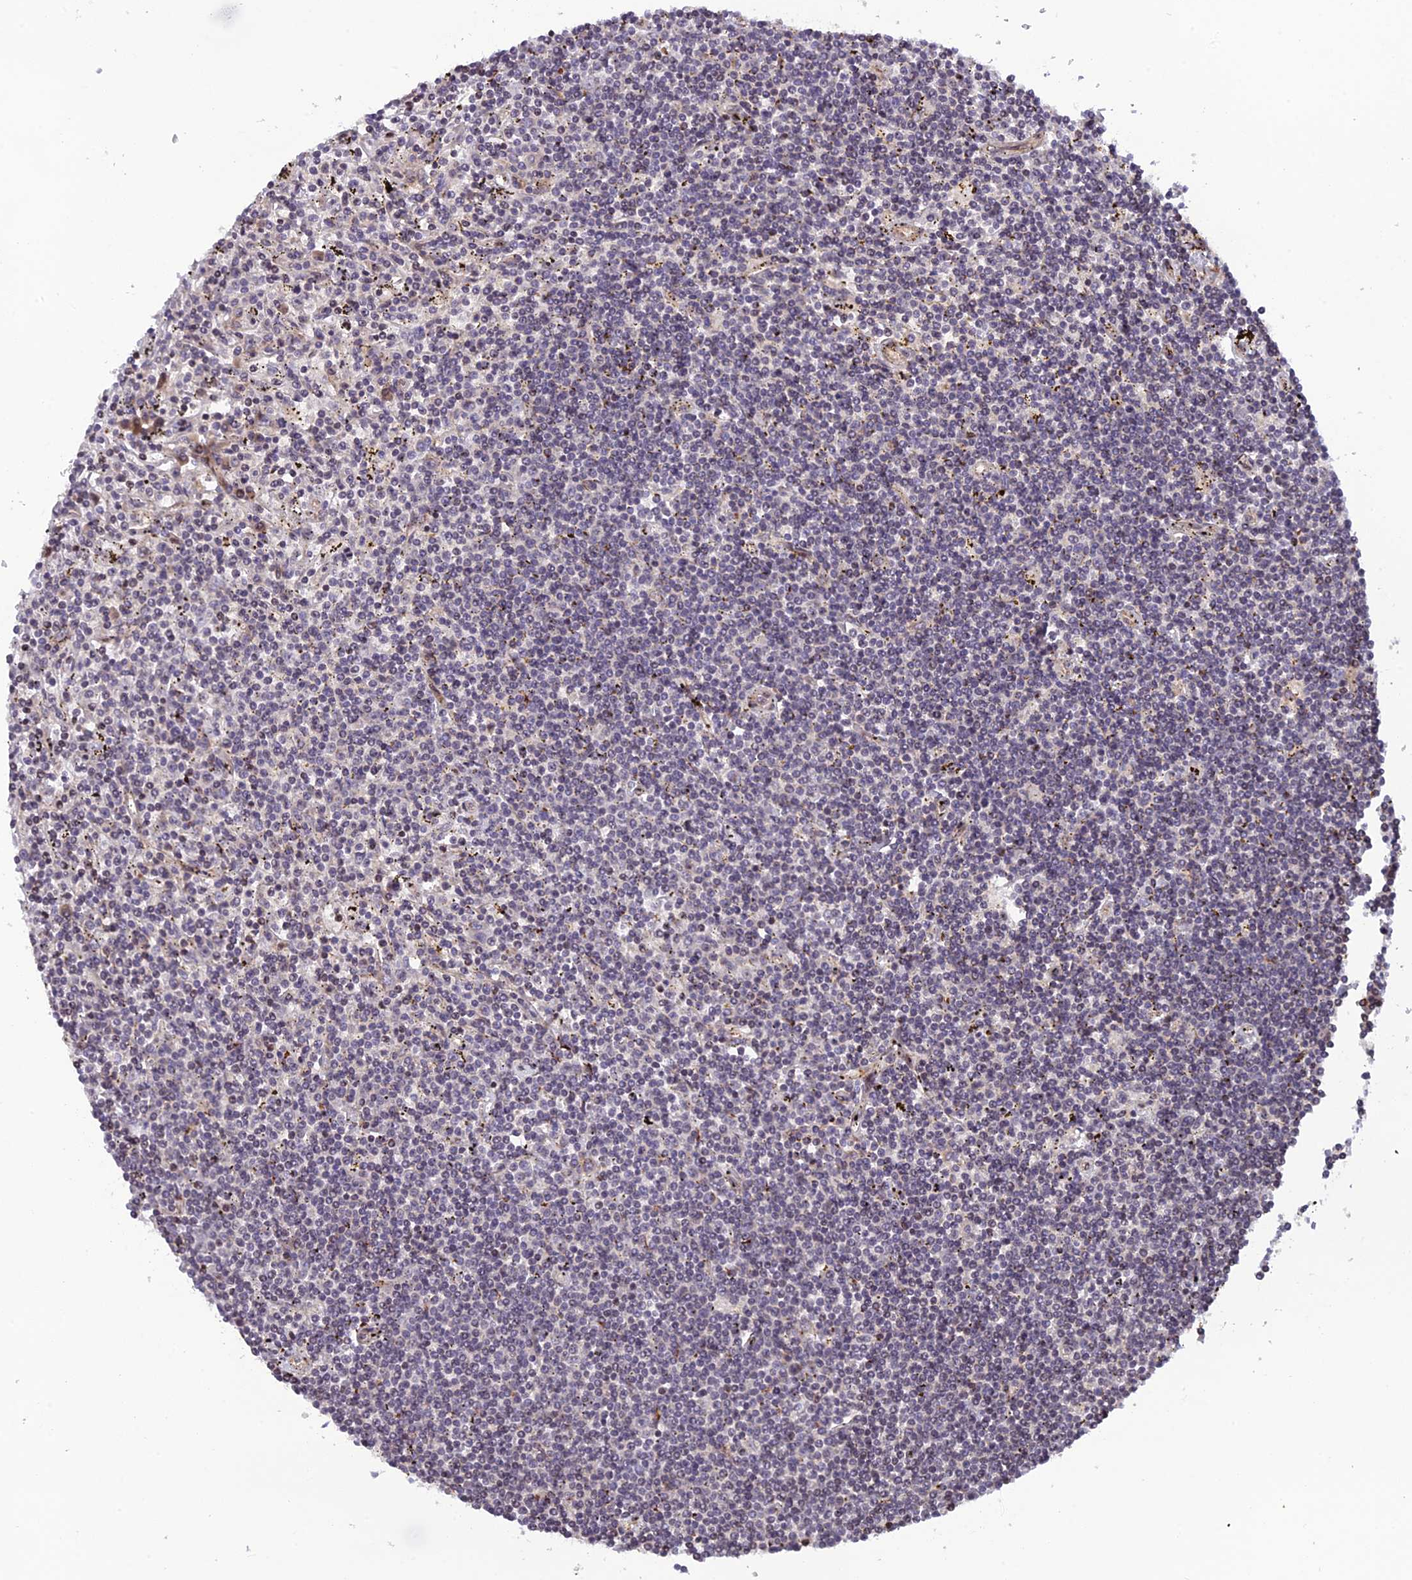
{"staining": {"intensity": "negative", "quantity": "none", "location": "none"}, "tissue": "lymphoma", "cell_type": "Tumor cells", "image_type": "cancer", "snomed": [{"axis": "morphology", "description": "Malignant lymphoma, non-Hodgkin's type, Low grade"}, {"axis": "topography", "description": "Spleen"}], "caption": "This is an IHC histopathology image of lymphoma. There is no expression in tumor cells.", "gene": "SMIM7", "patient": {"sex": "male", "age": 76}}